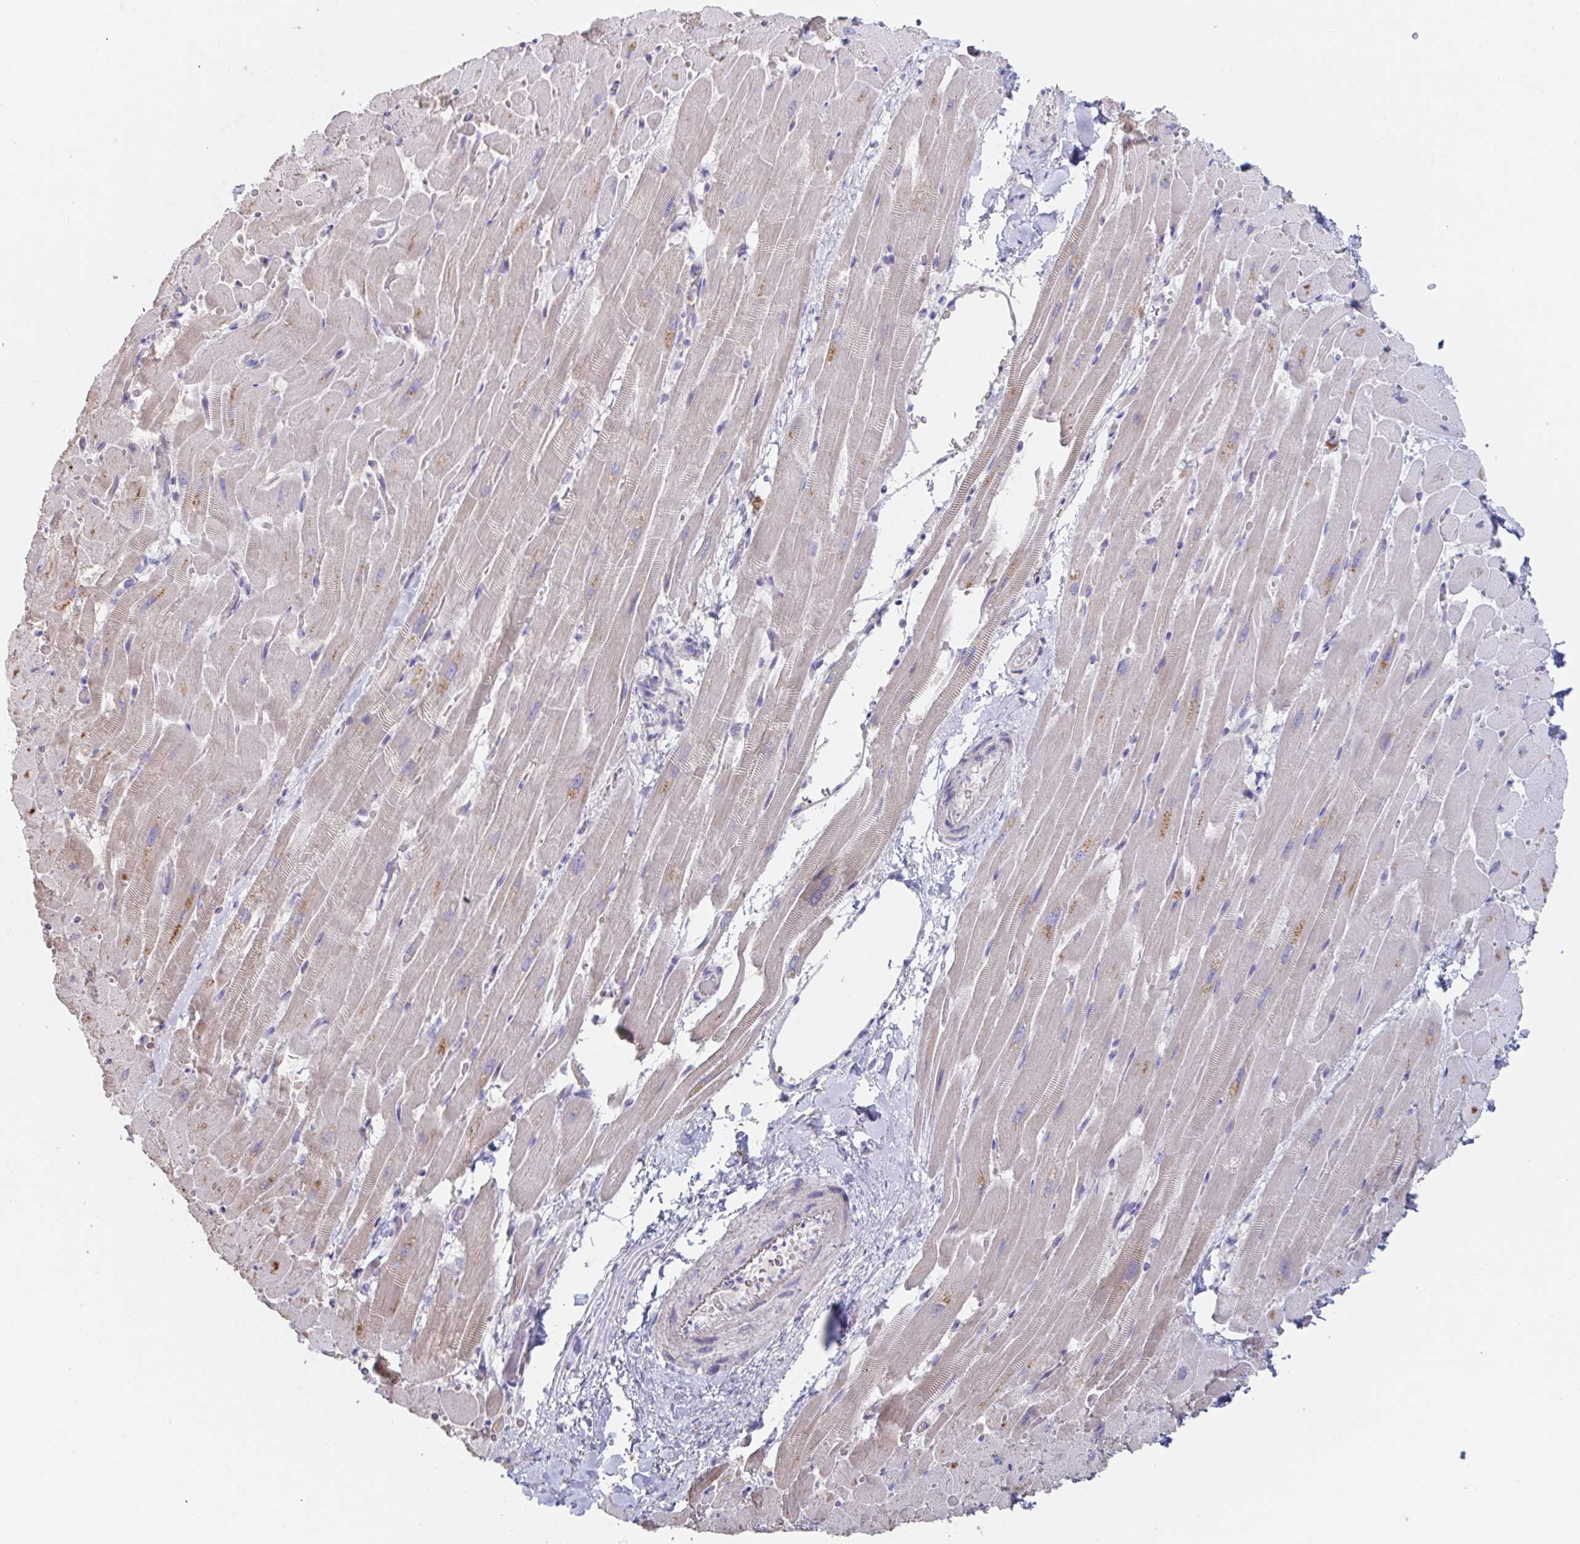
{"staining": {"intensity": "moderate", "quantity": "<25%", "location": "cytoplasmic/membranous"}, "tissue": "heart muscle", "cell_type": "Cardiomyocytes", "image_type": "normal", "snomed": [{"axis": "morphology", "description": "Normal tissue, NOS"}, {"axis": "topography", "description": "Heart"}], "caption": "Immunohistochemical staining of unremarkable human heart muscle displays <25% levels of moderate cytoplasmic/membranous protein positivity in approximately <25% of cardiomyocytes. (DAB (3,3'-diaminobenzidine) = brown stain, brightfield microscopy at high magnification).", "gene": "KCNK5", "patient": {"sex": "male", "age": 37}}